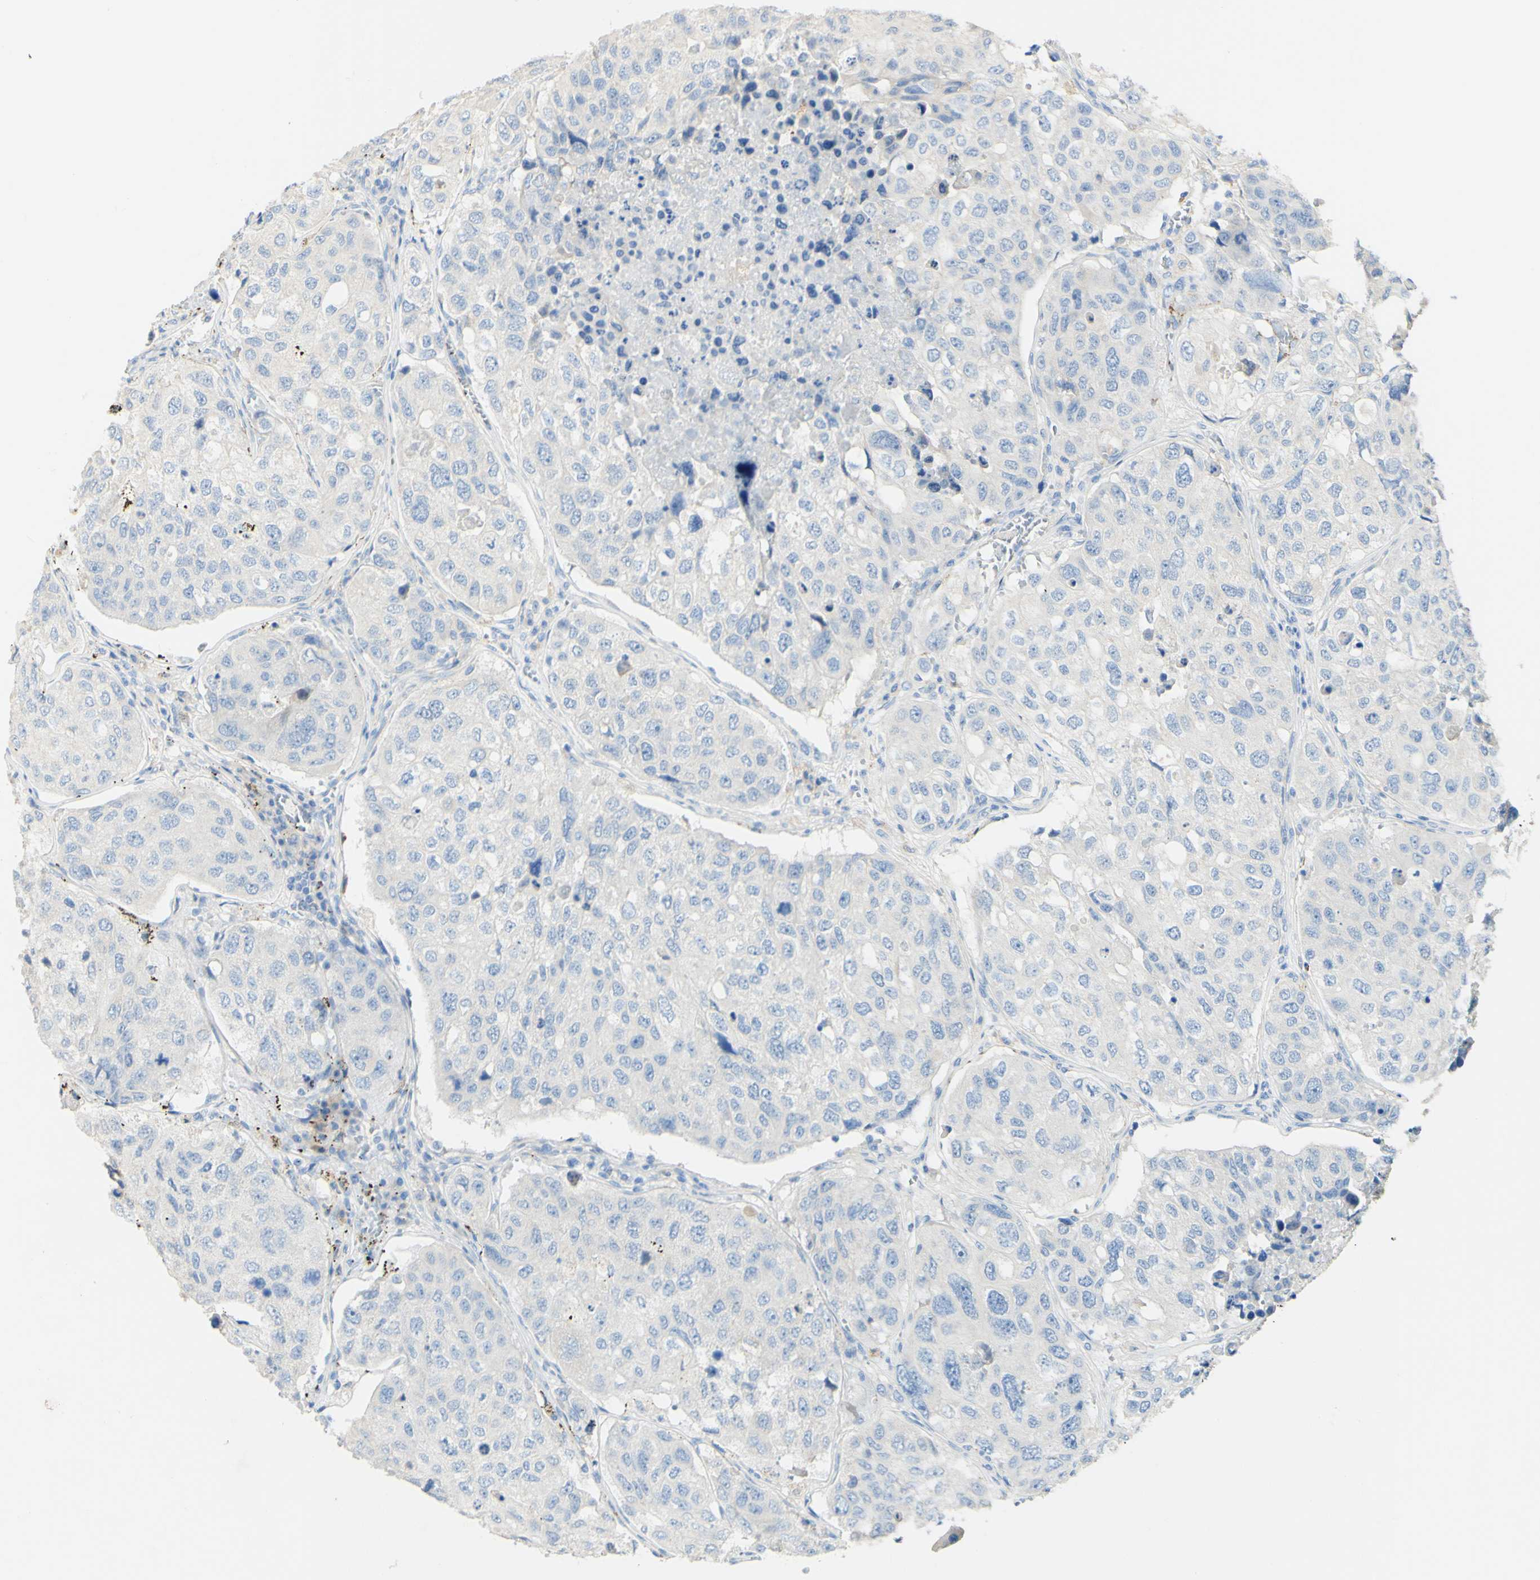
{"staining": {"intensity": "negative", "quantity": "none", "location": "none"}, "tissue": "urothelial cancer", "cell_type": "Tumor cells", "image_type": "cancer", "snomed": [{"axis": "morphology", "description": "Urothelial carcinoma, High grade"}, {"axis": "topography", "description": "Lymph node"}, {"axis": "topography", "description": "Urinary bladder"}], "caption": "IHC image of neoplastic tissue: urothelial cancer stained with DAB (3,3'-diaminobenzidine) demonstrates no significant protein expression in tumor cells.", "gene": "FGF4", "patient": {"sex": "male", "age": 51}}